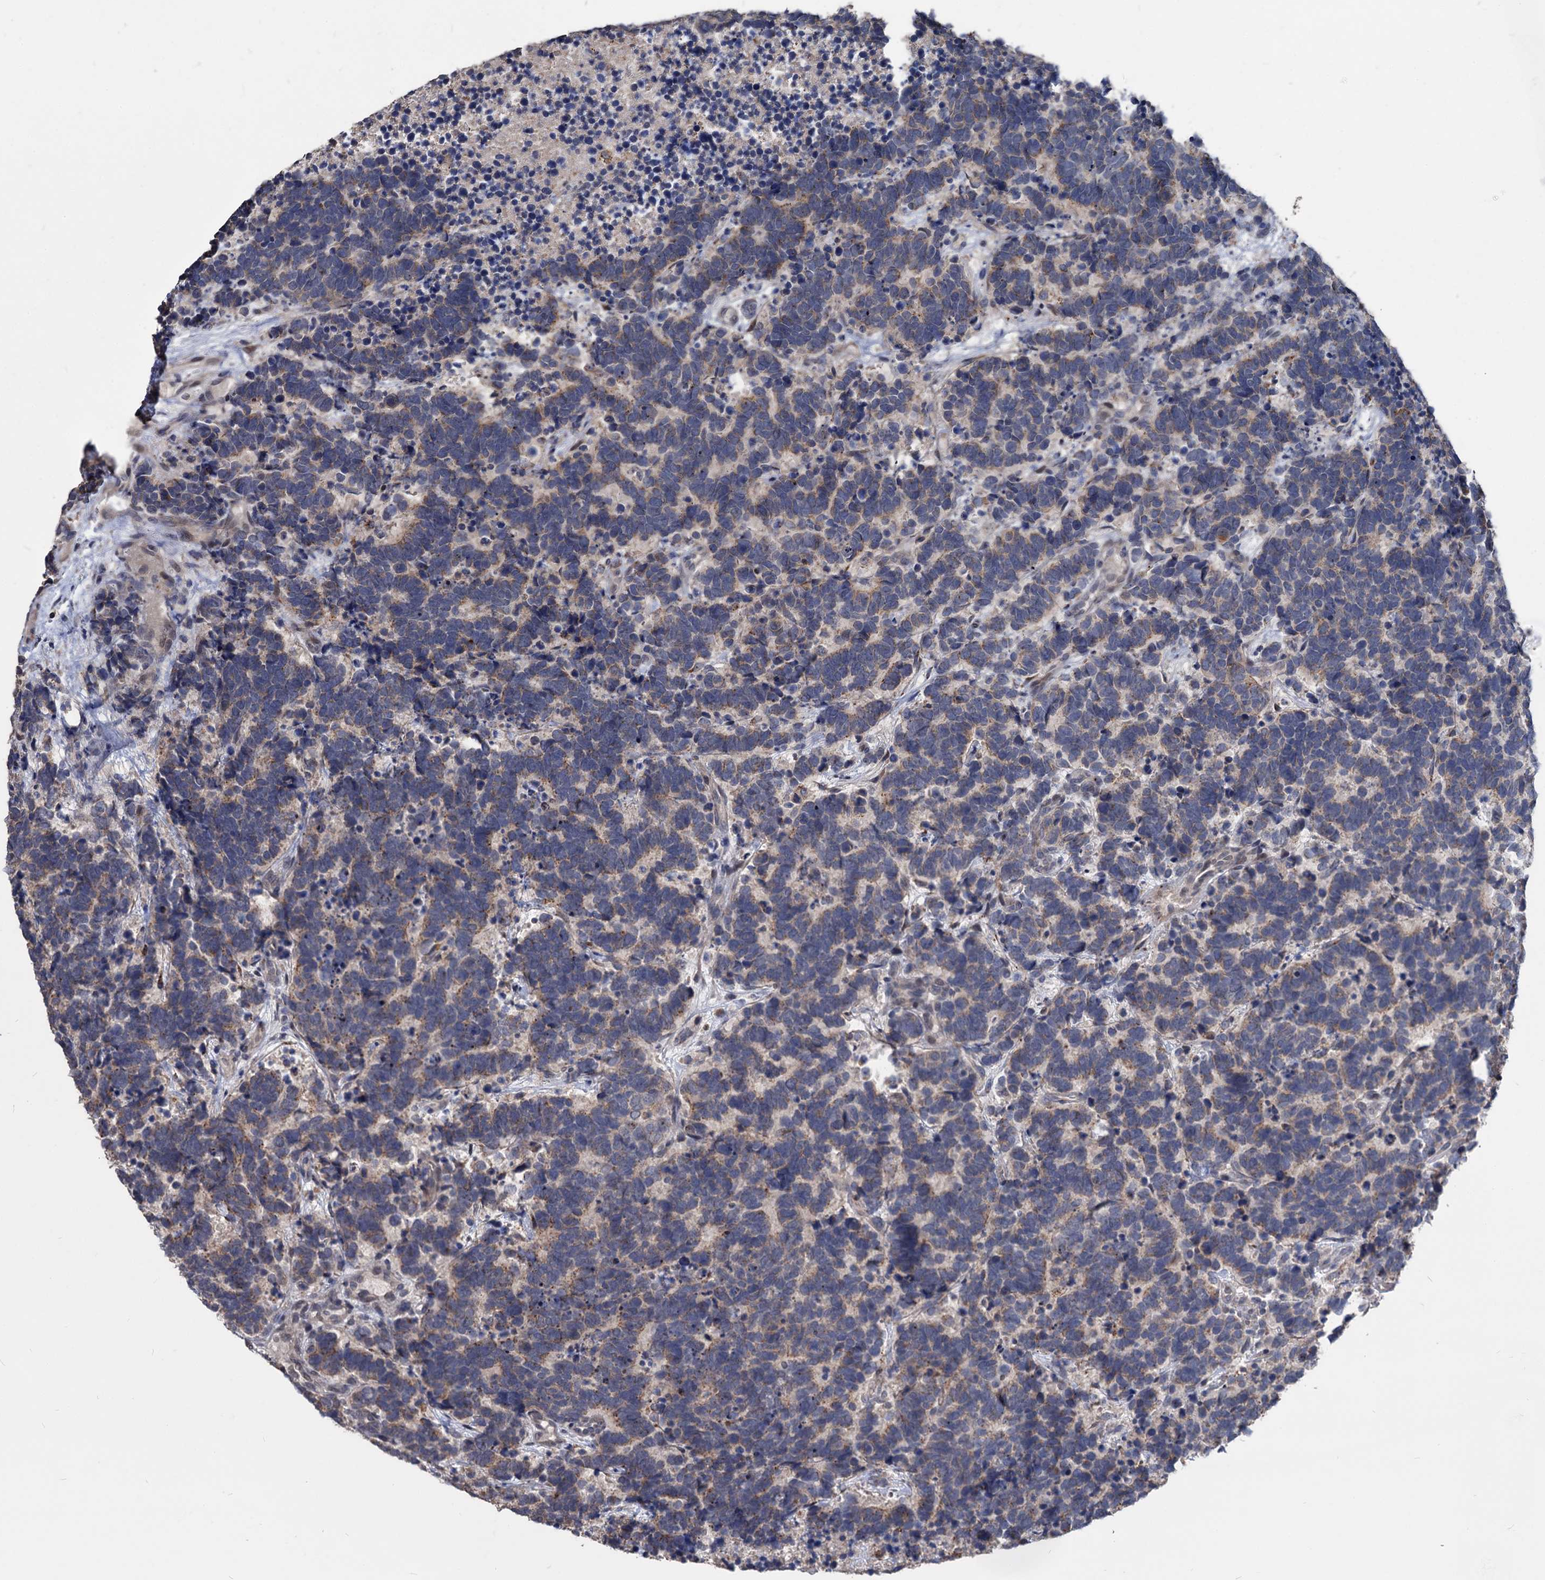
{"staining": {"intensity": "weak", "quantity": "25%-75%", "location": "cytoplasmic/membranous"}, "tissue": "carcinoid", "cell_type": "Tumor cells", "image_type": "cancer", "snomed": [{"axis": "morphology", "description": "Carcinoma, NOS"}, {"axis": "morphology", "description": "Carcinoid, malignant, NOS"}, {"axis": "topography", "description": "Urinary bladder"}], "caption": "Carcinoid stained with a protein marker exhibits weak staining in tumor cells.", "gene": "SMAGP", "patient": {"sex": "male", "age": 57}}